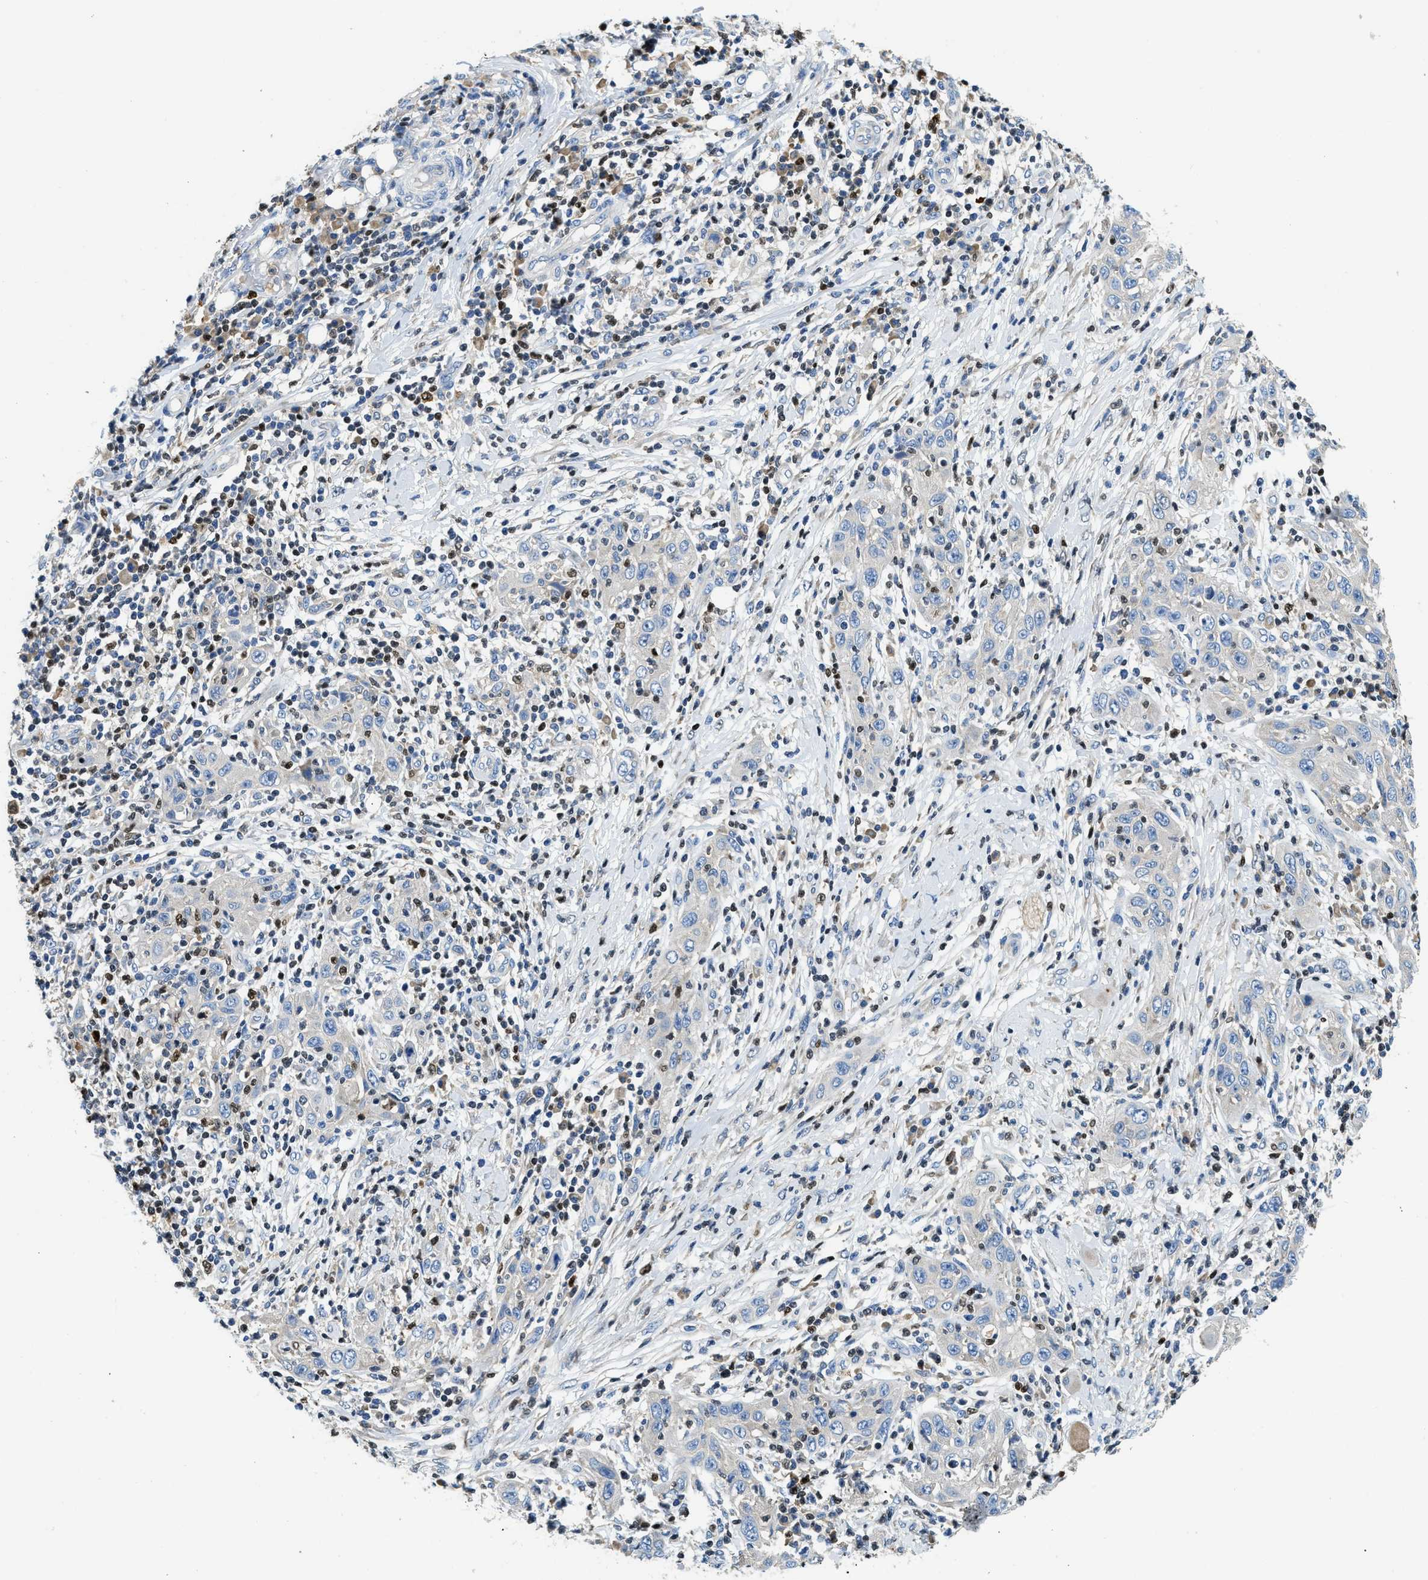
{"staining": {"intensity": "negative", "quantity": "none", "location": "none"}, "tissue": "skin cancer", "cell_type": "Tumor cells", "image_type": "cancer", "snomed": [{"axis": "morphology", "description": "Squamous cell carcinoma, NOS"}, {"axis": "topography", "description": "Skin"}], "caption": "Tumor cells show no significant staining in skin cancer. Brightfield microscopy of immunohistochemistry stained with DAB (brown) and hematoxylin (blue), captured at high magnification.", "gene": "TOX", "patient": {"sex": "female", "age": 88}}